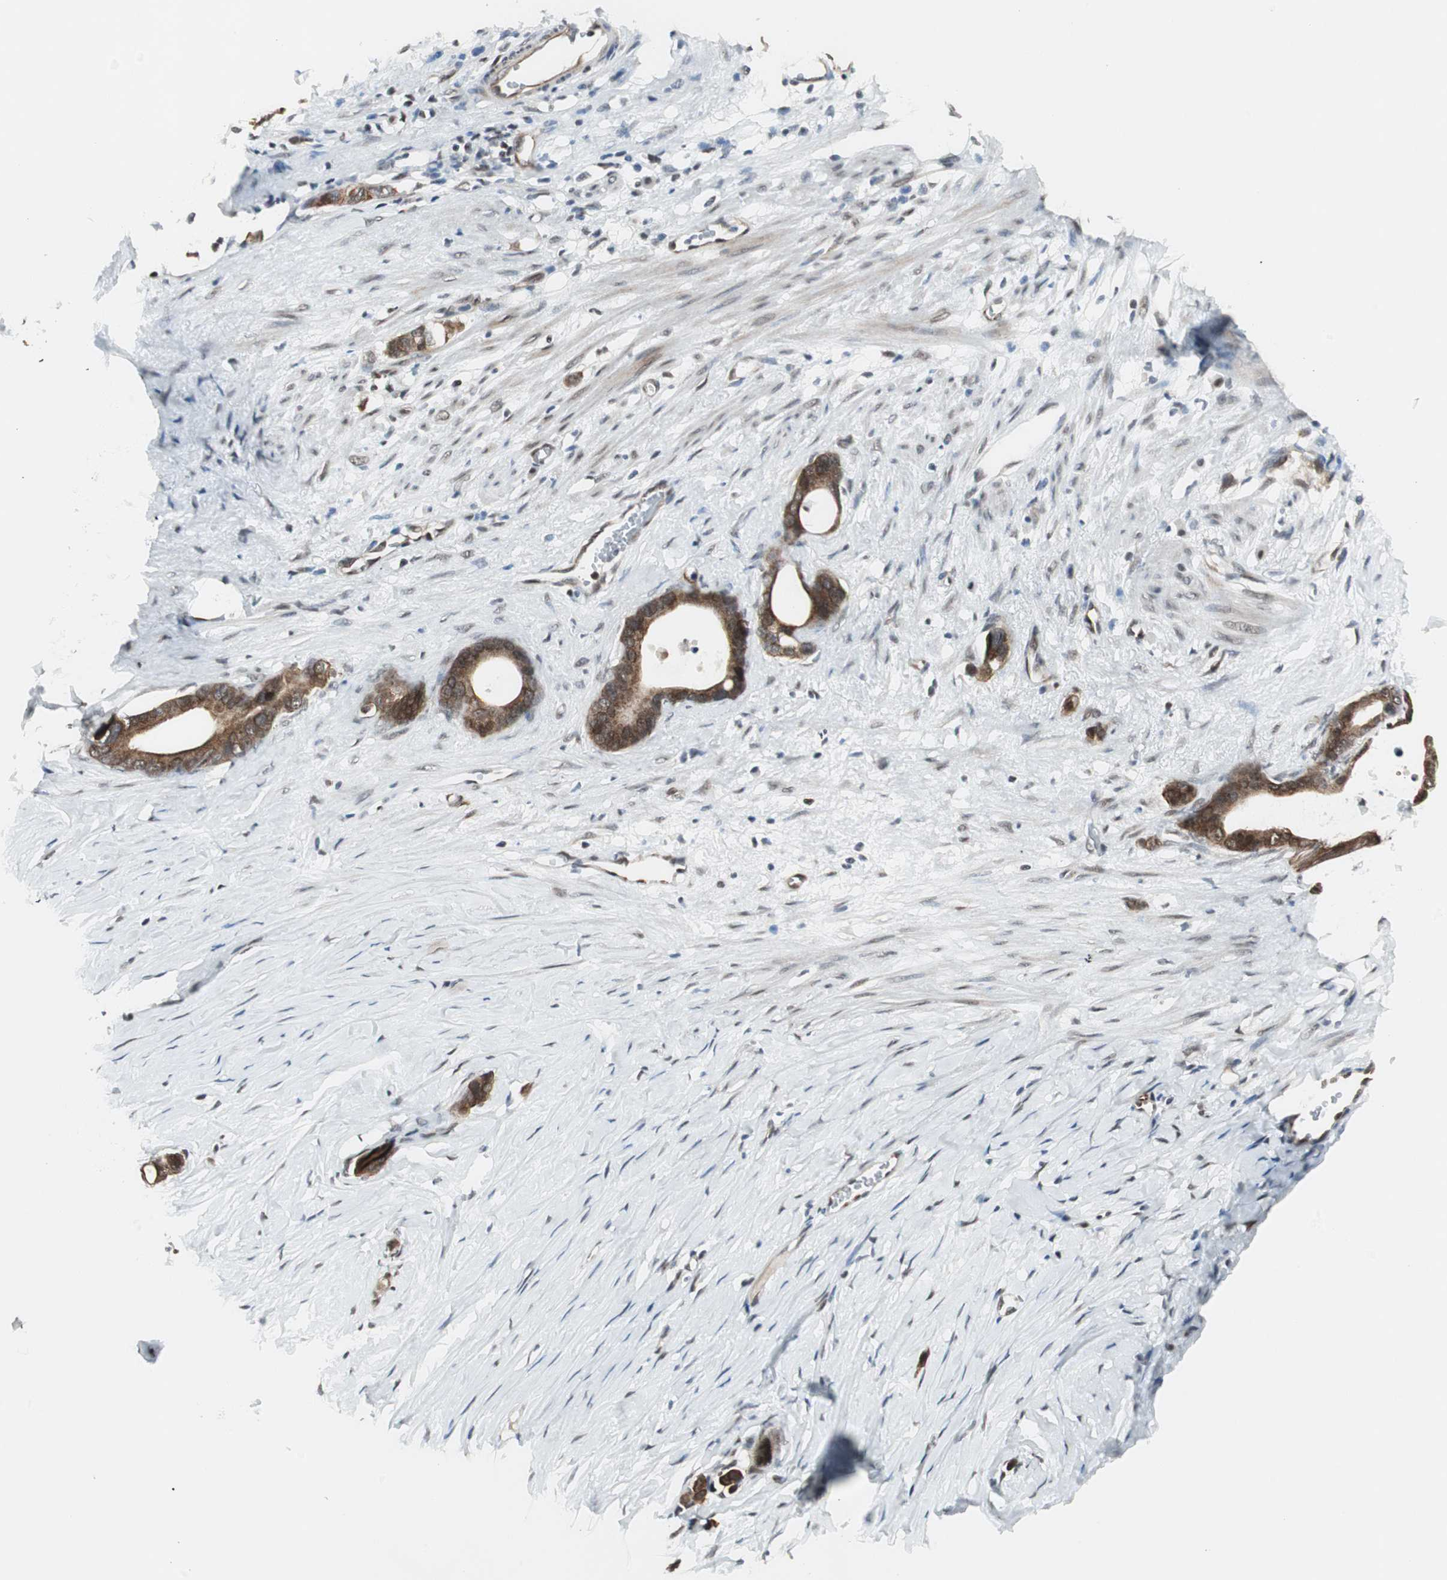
{"staining": {"intensity": "strong", "quantity": ">75%", "location": "cytoplasmic/membranous,nuclear"}, "tissue": "stomach cancer", "cell_type": "Tumor cells", "image_type": "cancer", "snomed": [{"axis": "morphology", "description": "Adenocarcinoma, NOS"}, {"axis": "topography", "description": "Stomach"}], "caption": "DAB immunohistochemical staining of stomach adenocarcinoma reveals strong cytoplasmic/membranous and nuclear protein positivity in about >75% of tumor cells.", "gene": "ZBTB17", "patient": {"sex": "female", "age": 75}}